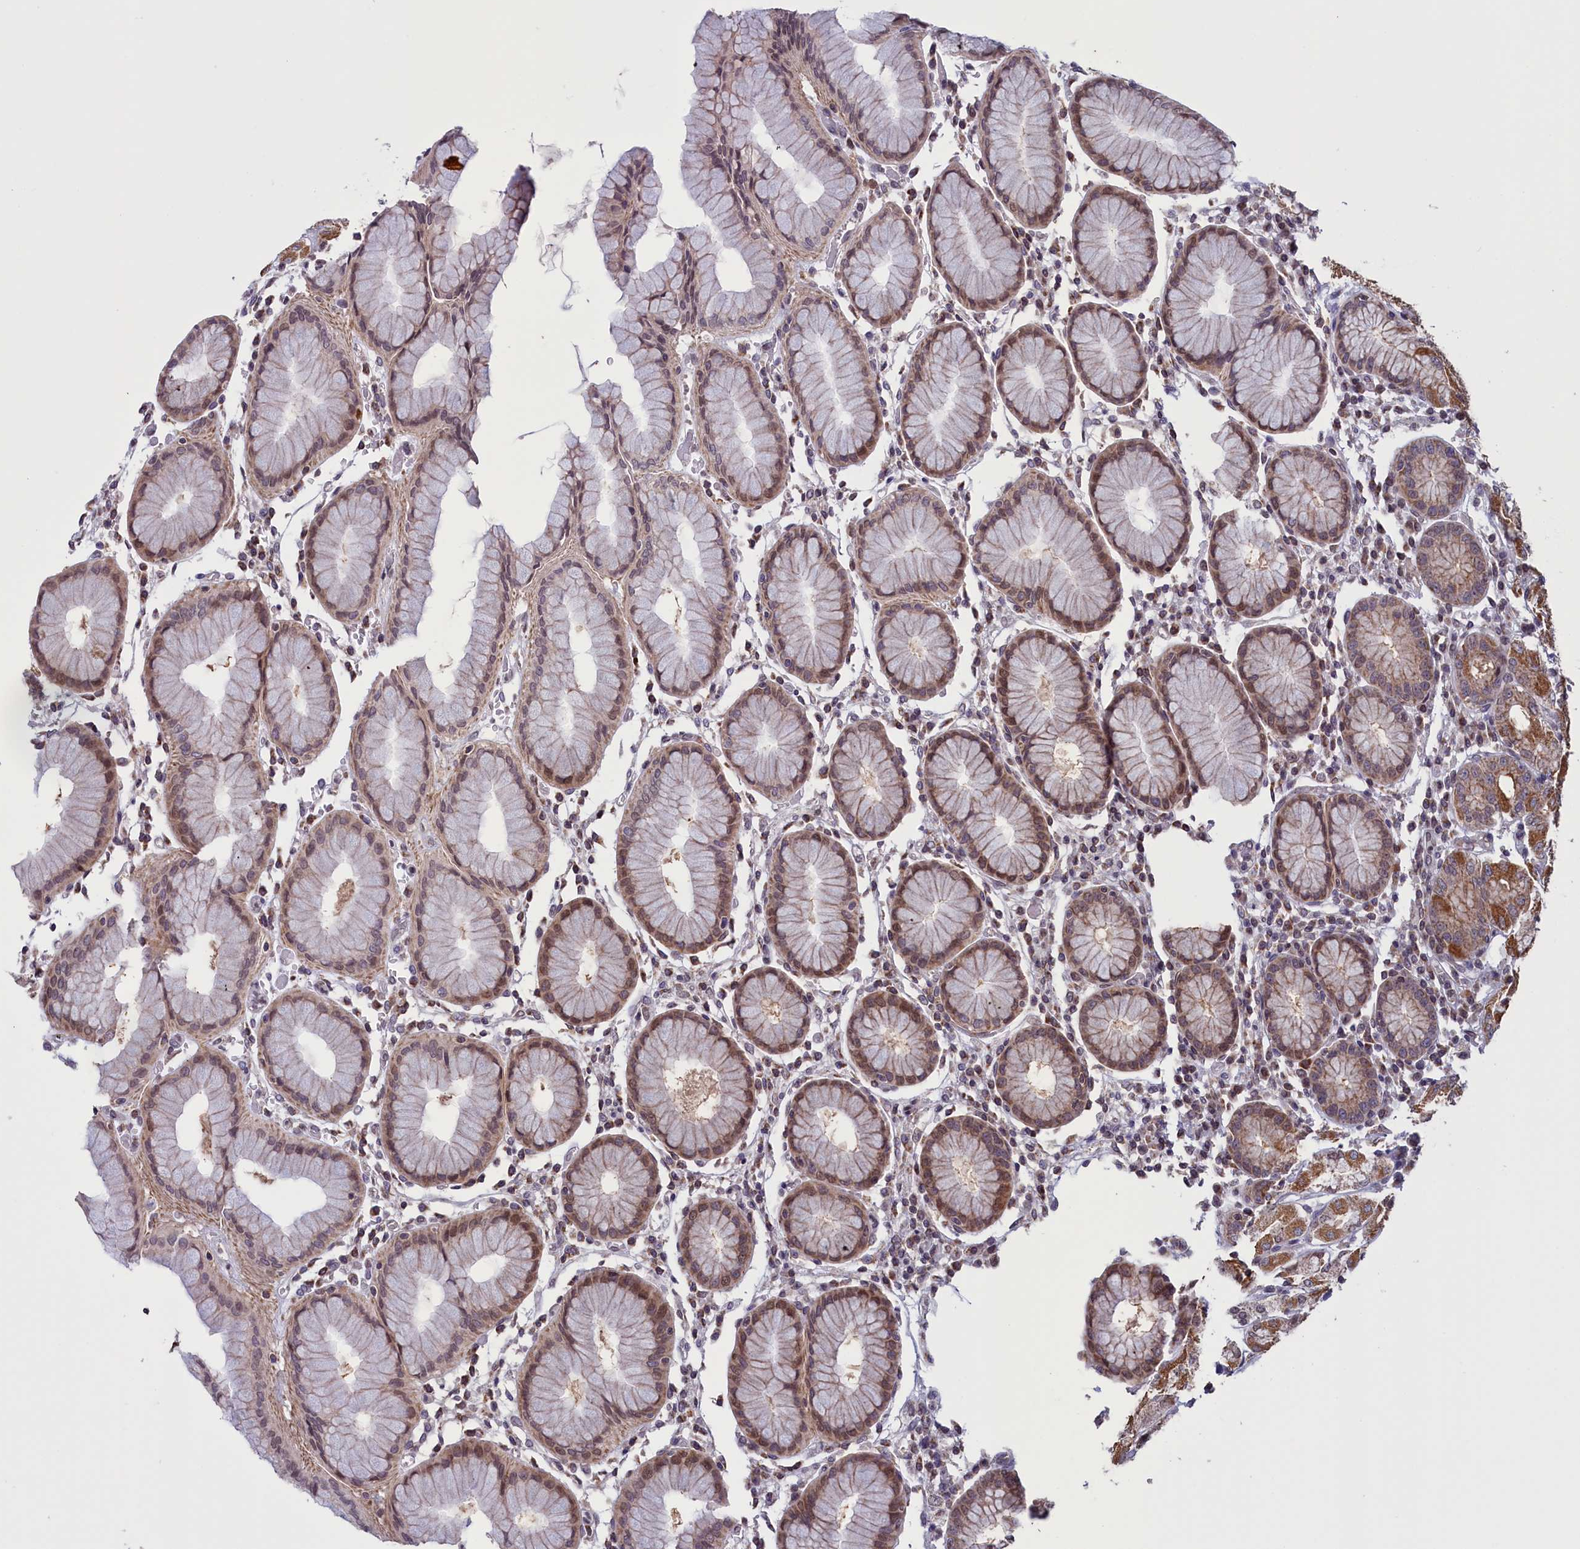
{"staining": {"intensity": "weak", "quantity": "25%-75%", "location": "cytoplasmic/membranous,nuclear"}, "tissue": "stomach", "cell_type": "Glandular cells", "image_type": "normal", "snomed": [{"axis": "morphology", "description": "Normal tissue, NOS"}, {"axis": "topography", "description": "Stomach"}, {"axis": "topography", "description": "Stomach, lower"}], "caption": "Weak cytoplasmic/membranous,nuclear staining is identified in approximately 25%-75% of glandular cells in benign stomach.", "gene": "PARS2", "patient": {"sex": "female", "age": 56}}